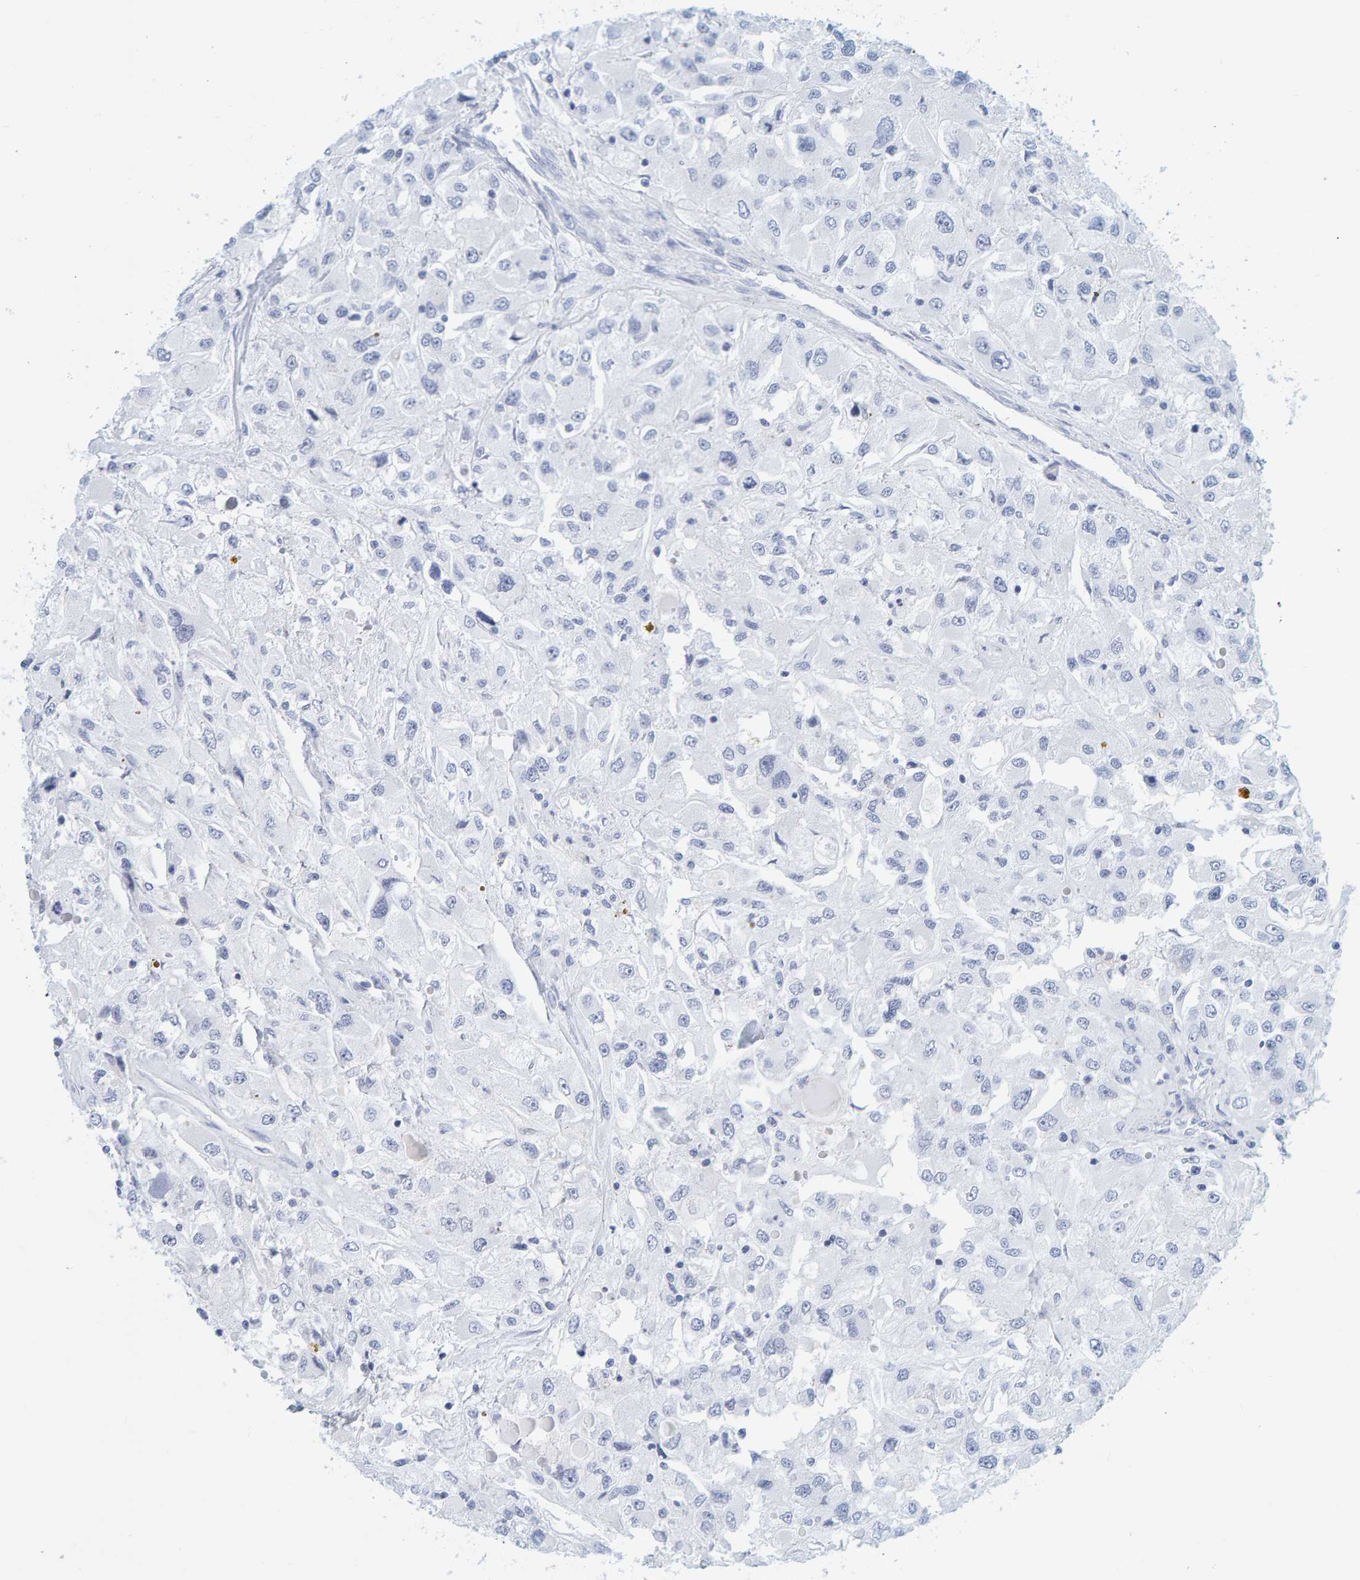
{"staining": {"intensity": "negative", "quantity": "none", "location": "none"}, "tissue": "renal cancer", "cell_type": "Tumor cells", "image_type": "cancer", "snomed": [{"axis": "morphology", "description": "Adenocarcinoma, NOS"}, {"axis": "topography", "description": "Kidney"}], "caption": "Immunohistochemical staining of renal cancer exhibits no significant positivity in tumor cells.", "gene": "SFTPC", "patient": {"sex": "female", "age": 52}}